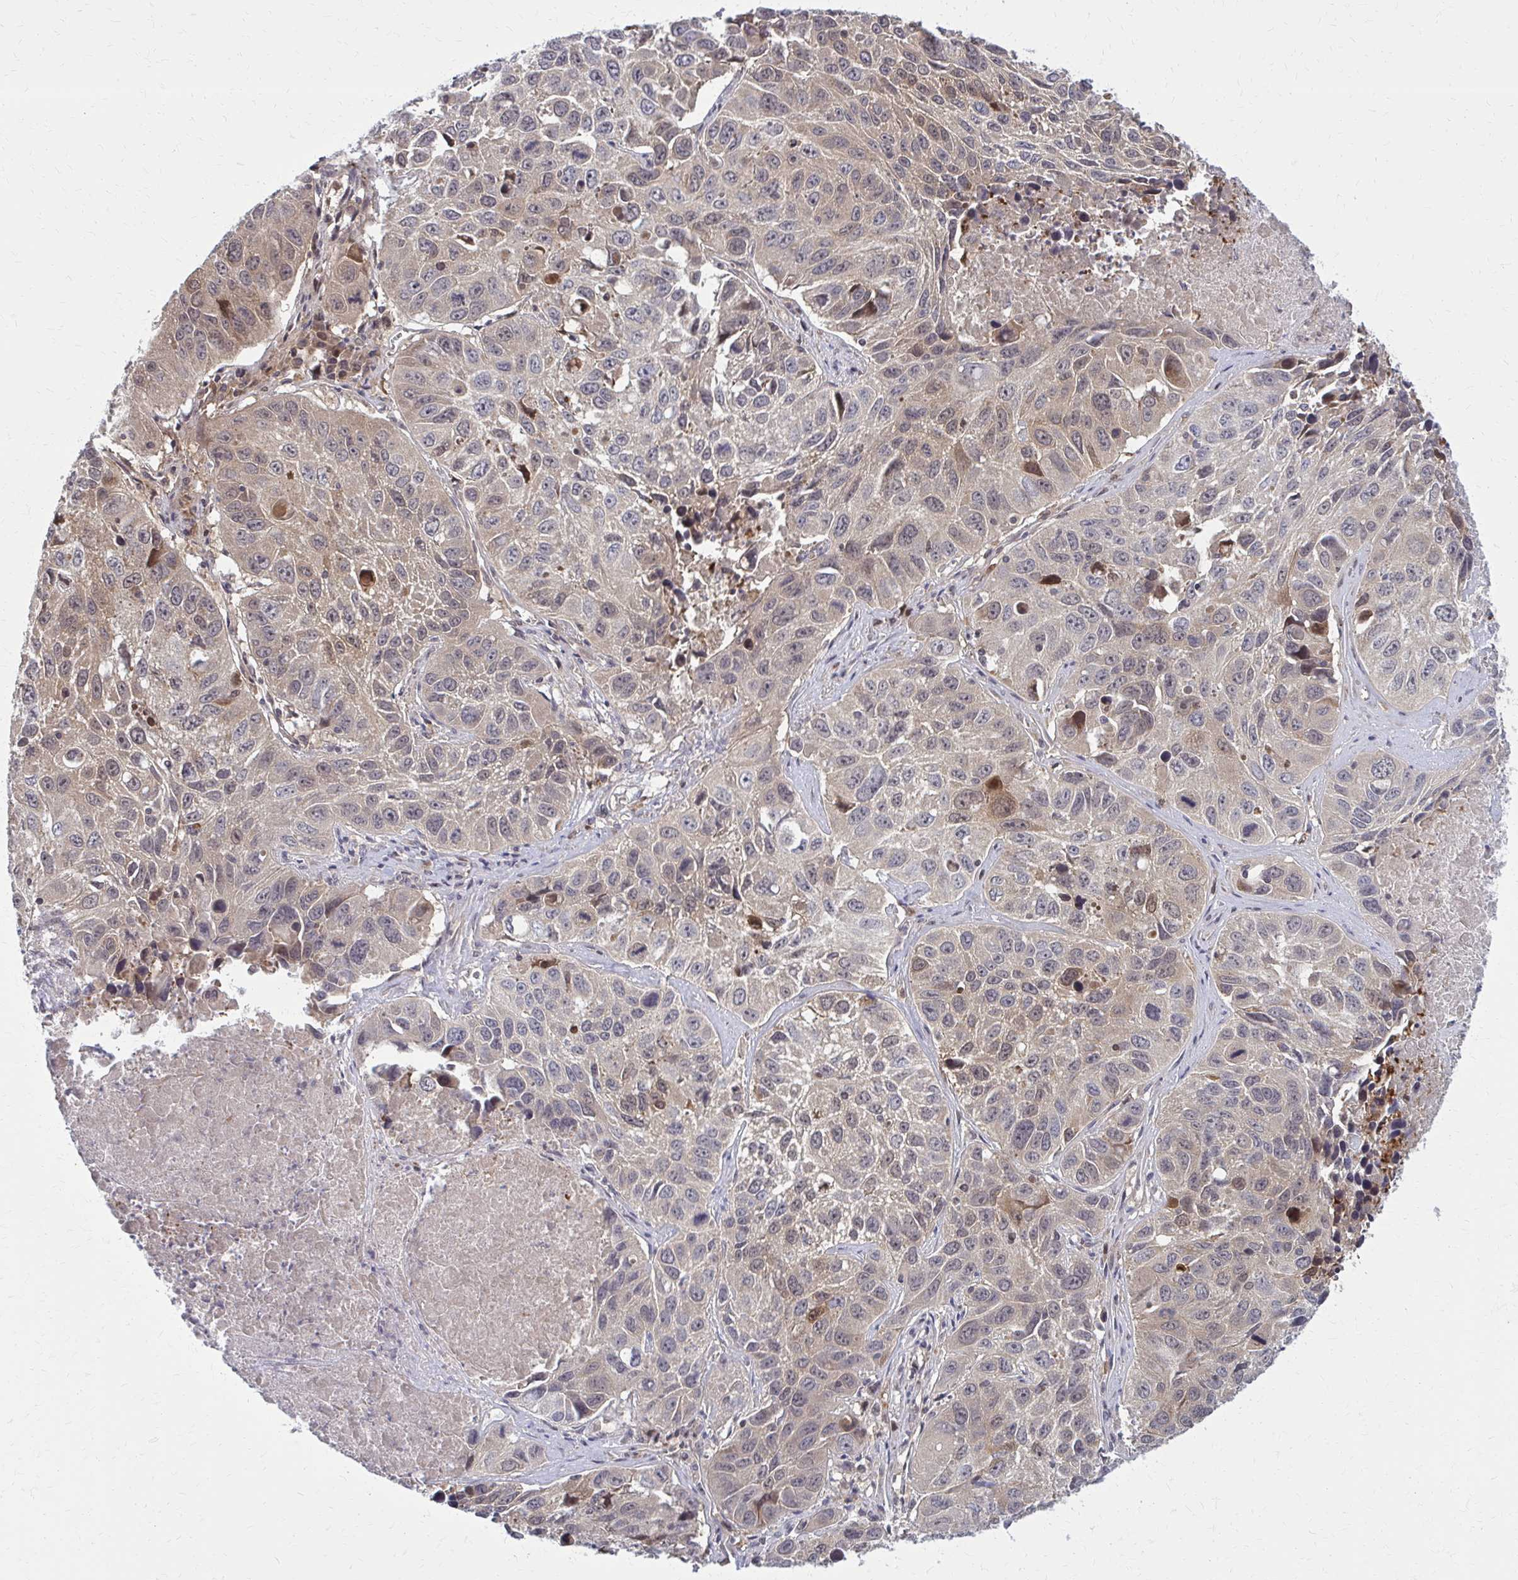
{"staining": {"intensity": "weak", "quantity": "<25%", "location": "cytoplasmic/membranous,nuclear"}, "tissue": "lung cancer", "cell_type": "Tumor cells", "image_type": "cancer", "snomed": [{"axis": "morphology", "description": "Squamous cell carcinoma, NOS"}, {"axis": "topography", "description": "Lung"}], "caption": "Immunohistochemistry (IHC) of human lung cancer (squamous cell carcinoma) reveals no staining in tumor cells. (Stains: DAB (3,3'-diaminobenzidine) immunohistochemistry with hematoxylin counter stain, Microscopy: brightfield microscopy at high magnification).", "gene": "DBI", "patient": {"sex": "female", "age": 61}}